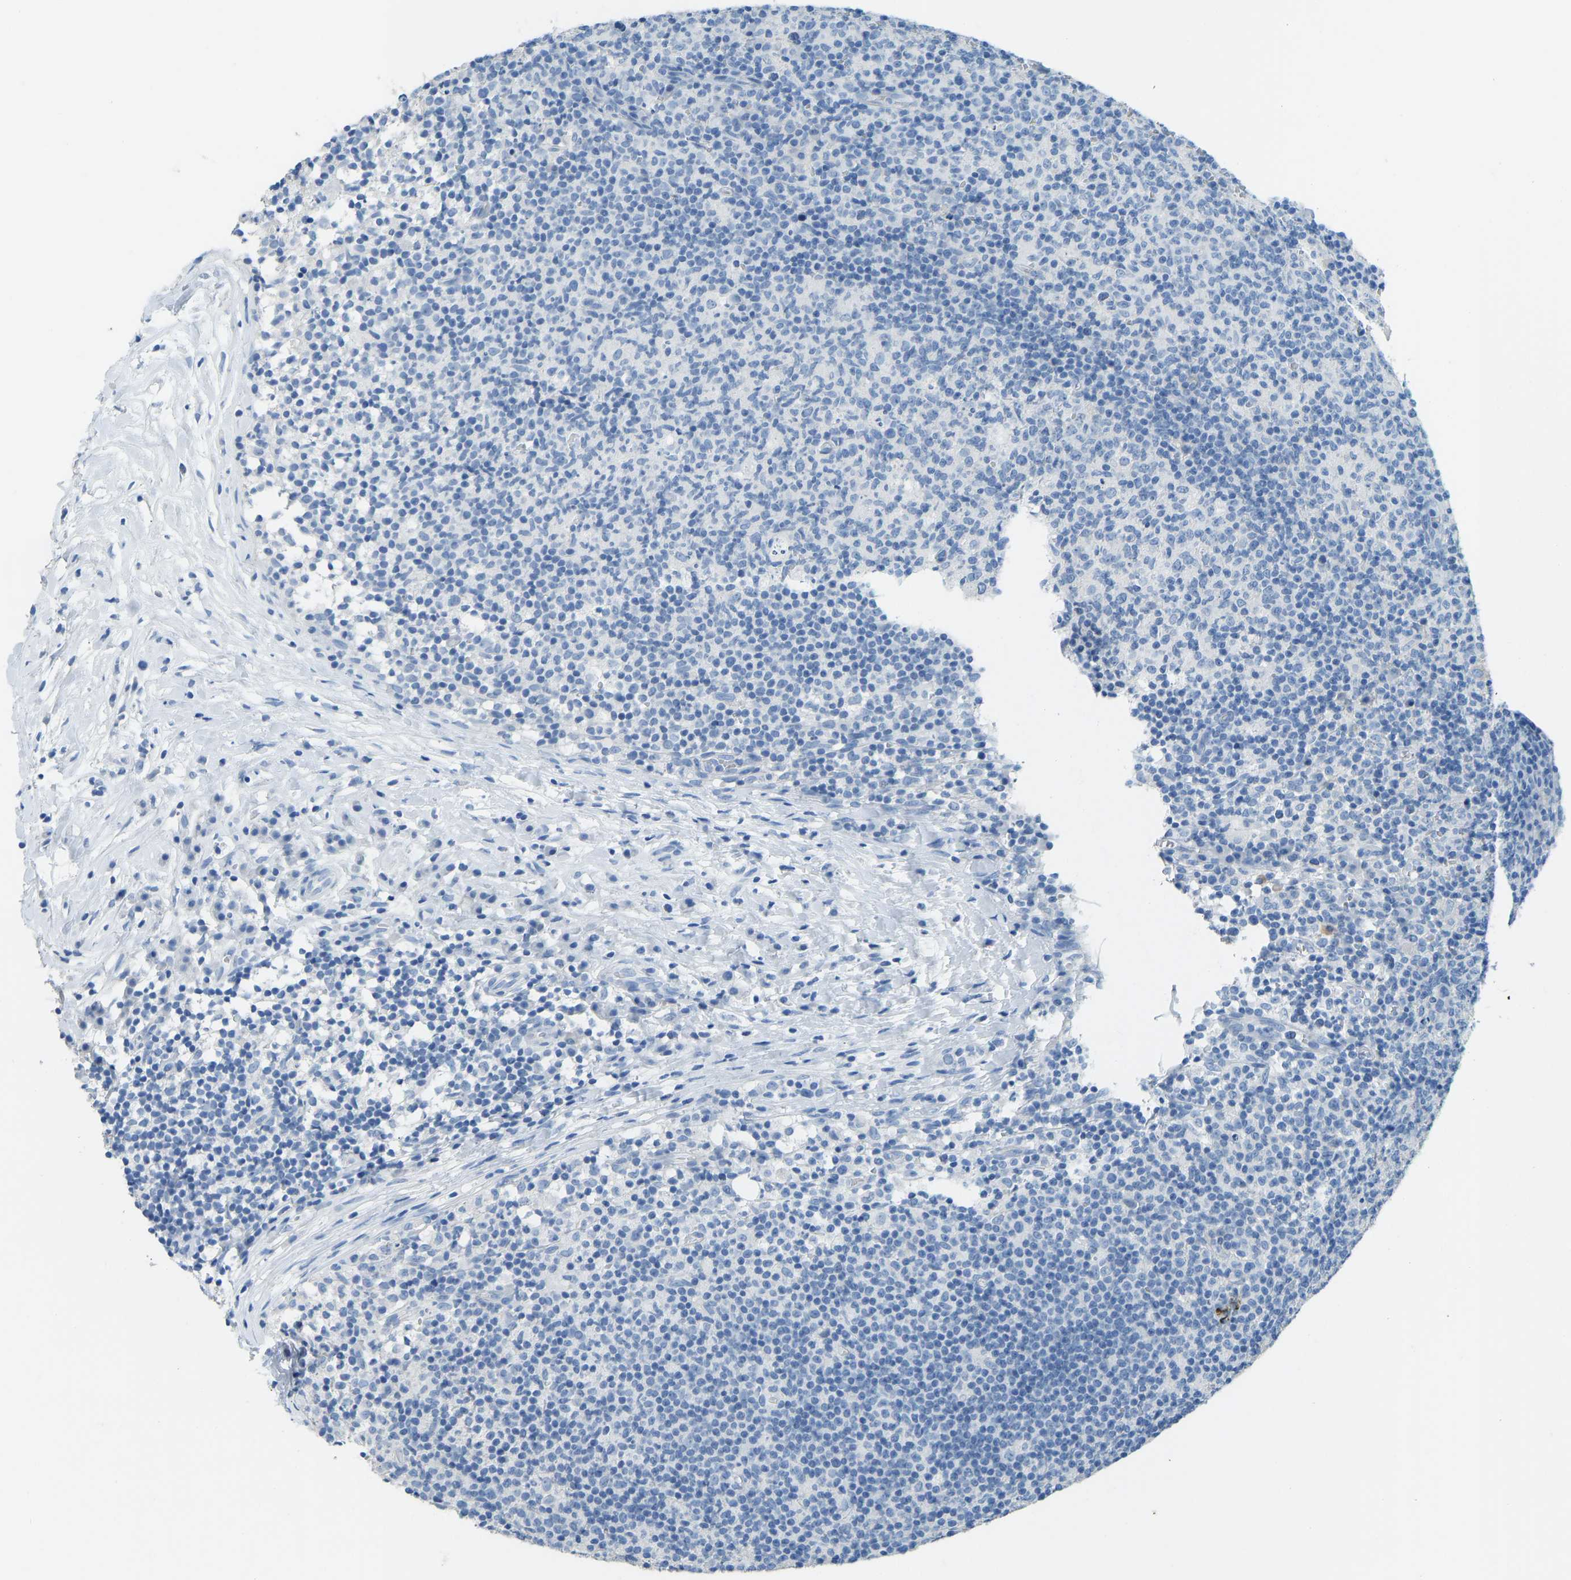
{"staining": {"intensity": "negative", "quantity": "none", "location": "none"}, "tissue": "lymph node", "cell_type": "Germinal center cells", "image_type": "normal", "snomed": [{"axis": "morphology", "description": "Normal tissue, NOS"}, {"axis": "morphology", "description": "Inflammation, NOS"}, {"axis": "topography", "description": "Lymph node"}], "caption": "A high-resolution image shows immunohistochemistry (IHC) staining of normal lymph node, which displays no significant positivity in germinal center cells. (Immunohistochemistry (ihc), brightfield microscopy, high magnification).", "gene": "ATP1A1", "patient": {"sex": "male", "age": 55}}